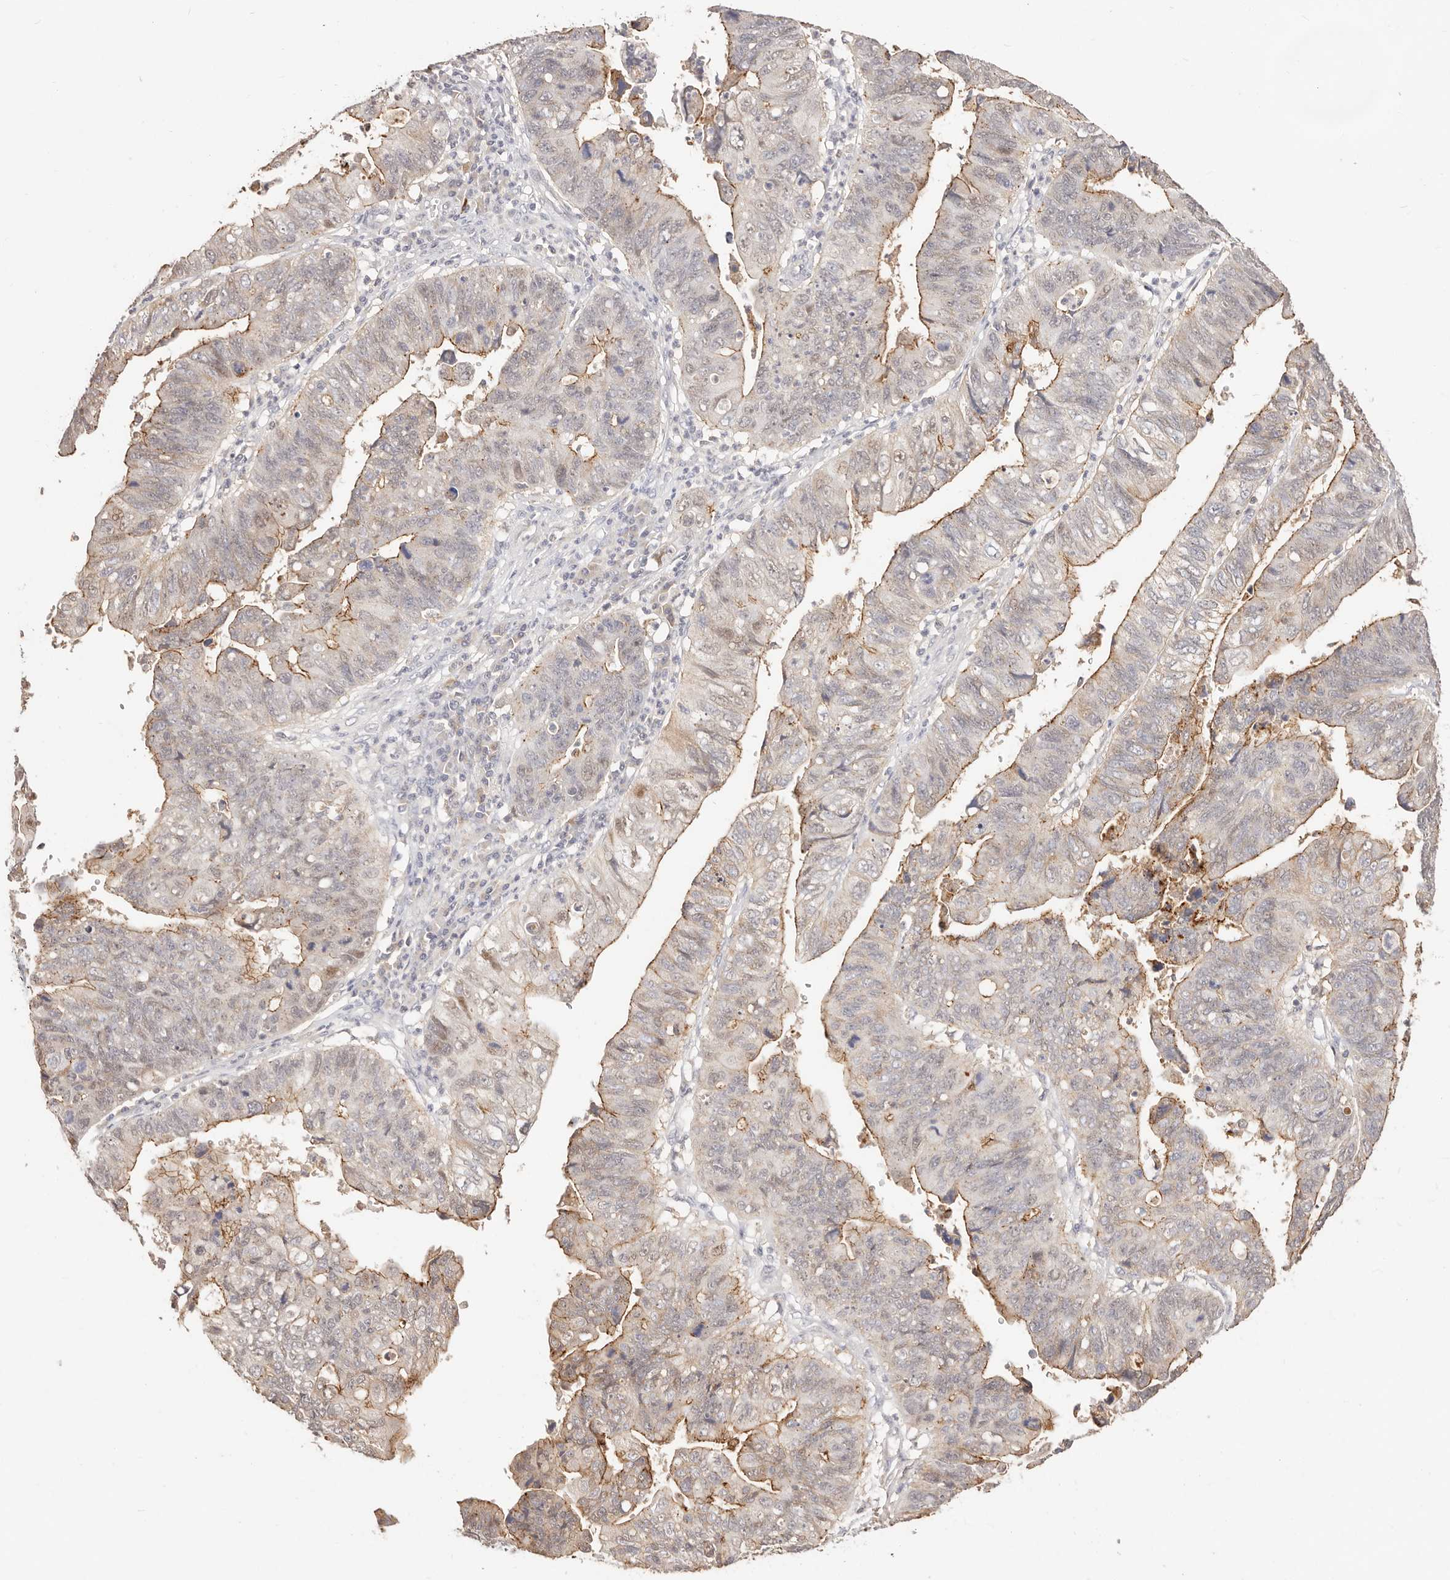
{"staining": {"intensity": "moderate", "quantity": "<25%", "location": "cytoplasmic/membranous"}, "tissue": "stomach cancer", "cell_type": "Tumor cells", "image_type": "cancer", "snomed": [{"axis": "morphology", "description": "Adenocarcinoma, NOS"}, {"axis": "topography", "description": "Stomach"}], "caption": "Stomach cancer was stained to show a protein in brown. There is low levels of moderate cytoplasmic/membranous positivity in approximately <25% of tumor cells.", "gene": "CXADR", "patient": {"sex": "male", "age": 59}}